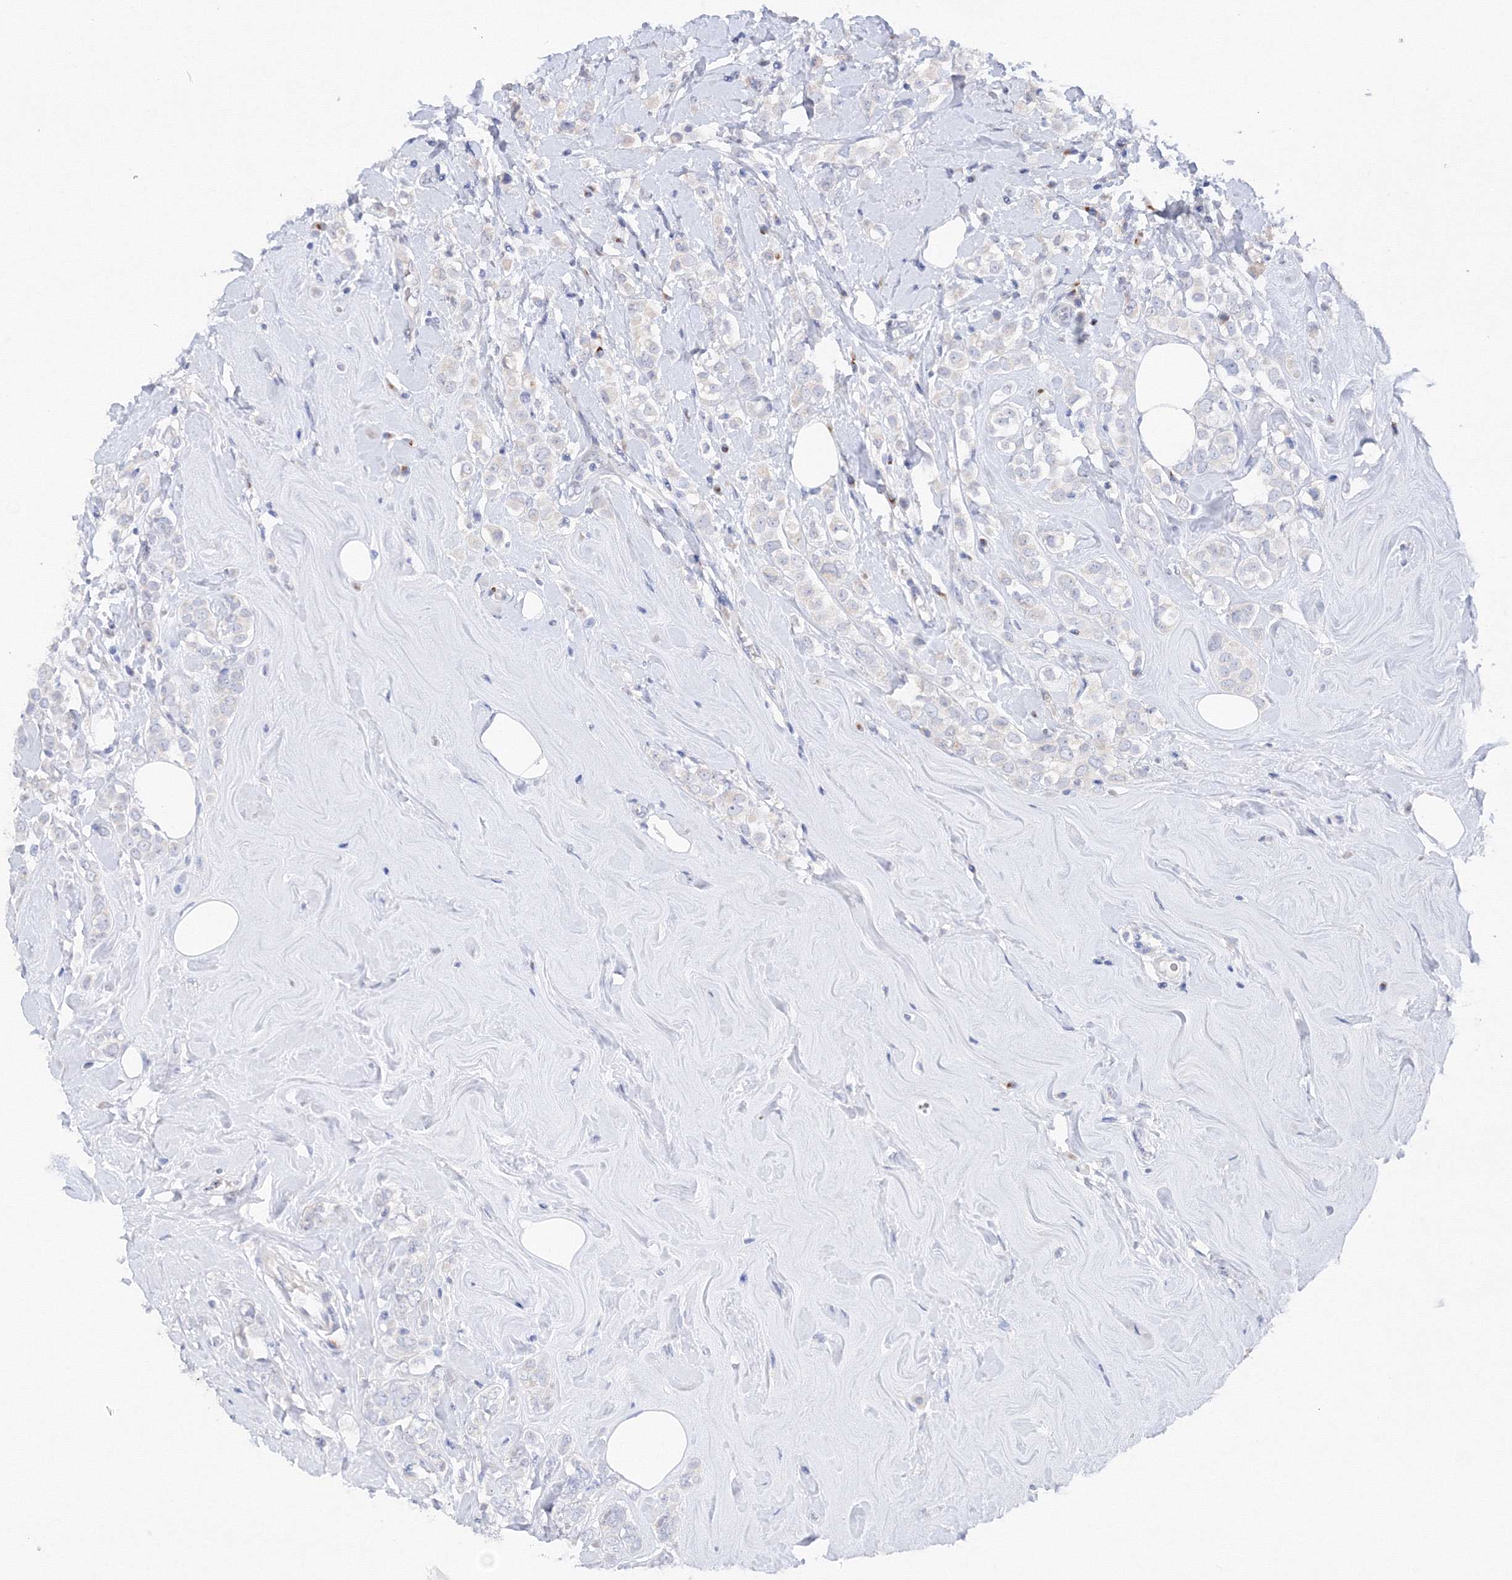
{"staining": {"intensity": "negative", "quantity": "none", "location": "none"}, "tissue": "breast cancer", "cell_type": "Tumor cells", "image_type": "cancer", "snomed": [{"axis": "morphology", "description": "Lobular carcinoma"}, {"axis": "topography", "description": "Breast"}], "caption": "Breast lobular carcinoma stained for a protein using immunohistochemistry (IHC) exhibits no positivity tumor cells.", "gene": "TAMM41", "patient": {"sex": "female", "age": 47}}